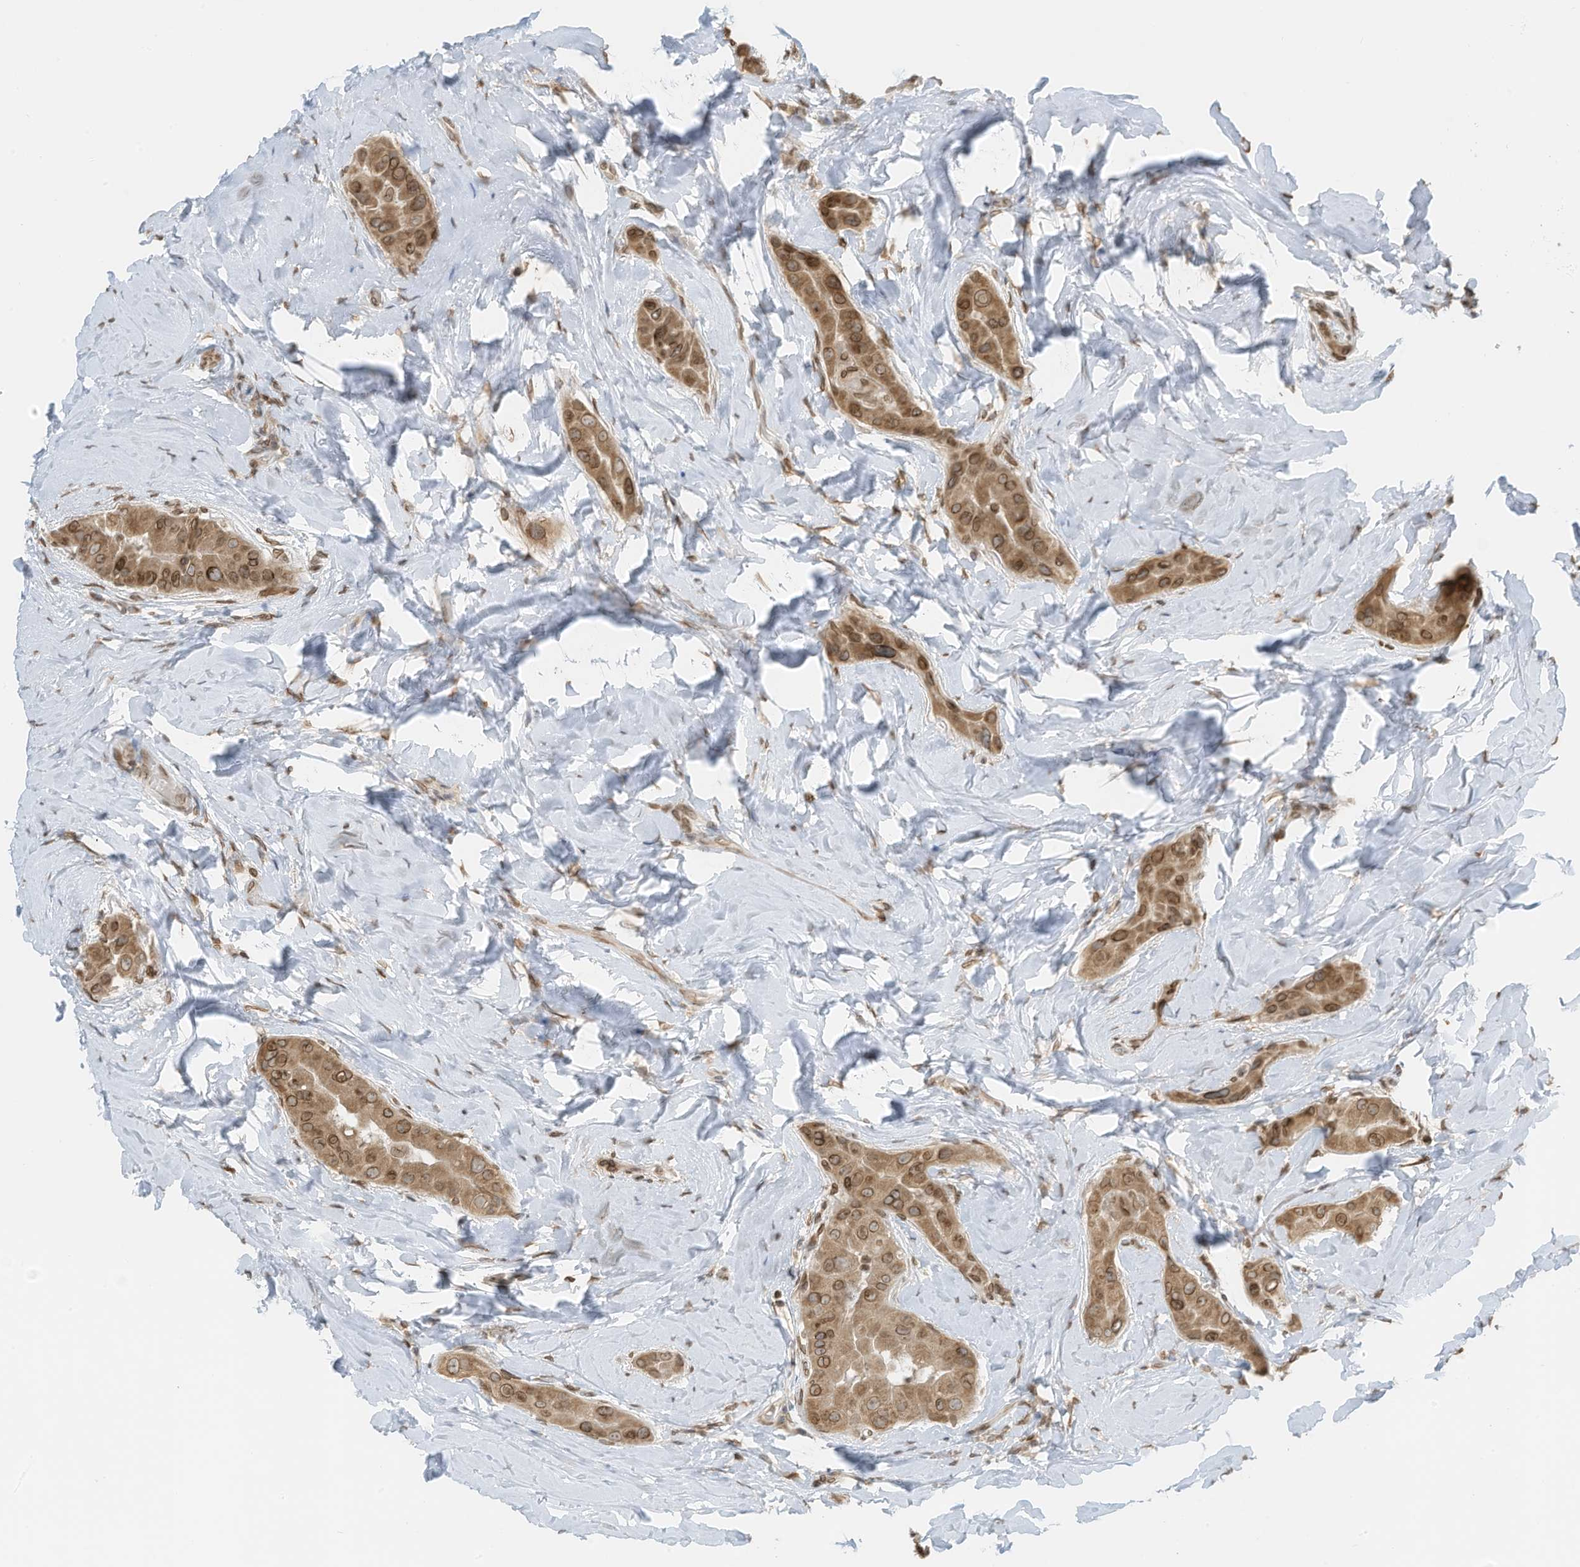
{"staining": {"intensity": "moderate", "quantity": ">75%", "location": "cytoplasmic/membranous,nuclear"}, "tissue": "thyroid cancer", "cell_type": "Tumor cells", "image_type": "cancer", "snomed": [{"axis": "morphology", "description": "Papillary adenocarcinoma, NOS"}, {"axis": "topography", "description": "Thyroid gland"}], "caption": "Protein expression by immunohistochemistry (IHC) reveals moderate cytoplasmic/membranous and nuclear expression in about >75% of tumor cells in thyroid papillary adenocarcinoma.", "gene": "RABL3", "patient": {"sex": "male", "age": 33}}